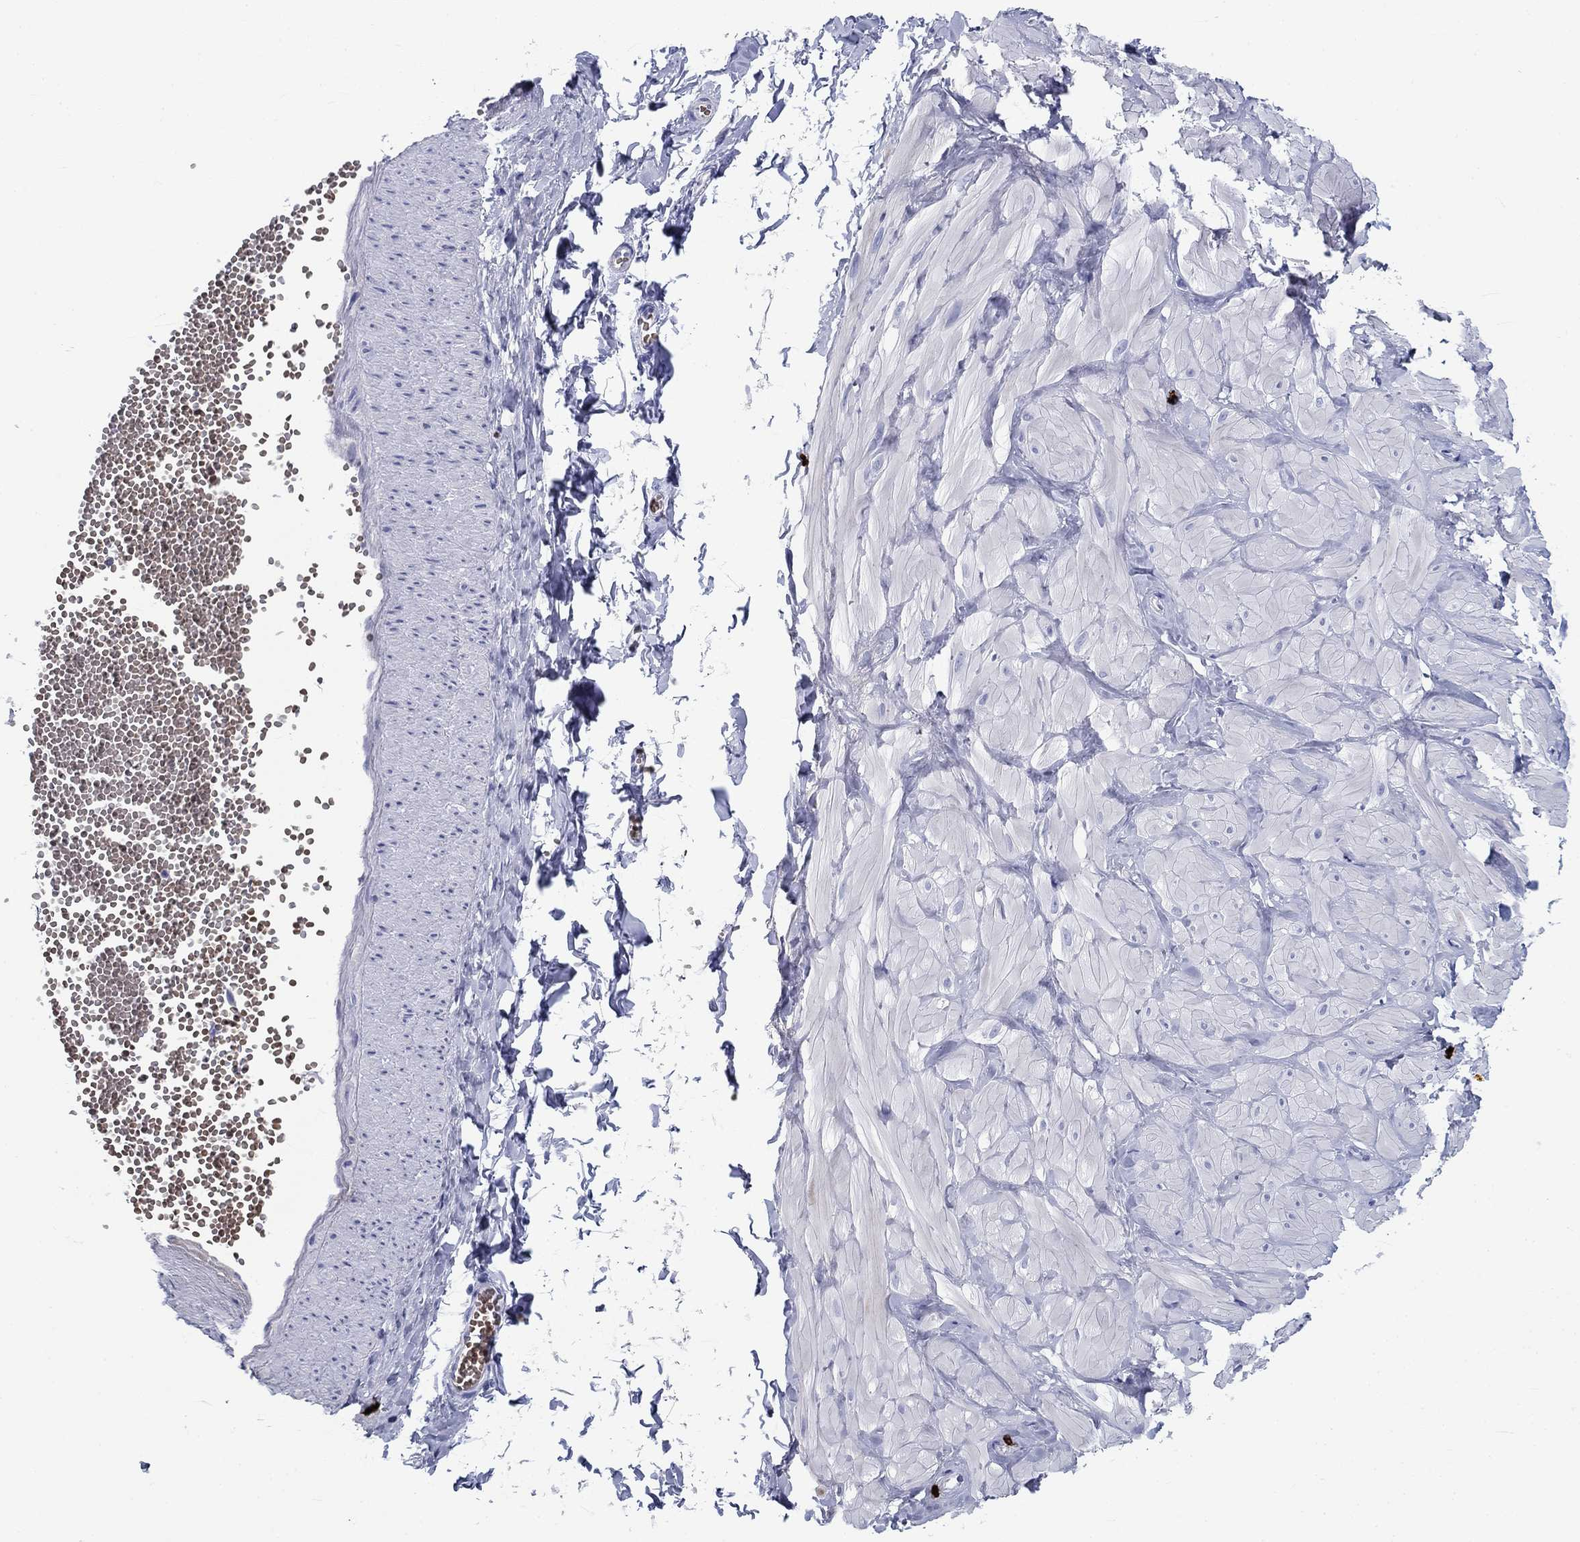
{"staining": {"intensity": "negative", "quantity": "none", "location": "none"}, "tissue": "adipose tissue", "cell_type": "Adipocytes", "image_type": "normal", "snomed": [{"axis": "morphology", "description": "Normal tissue, NOS"}, {"axis": "topography", "description": "Smooth muscle"}, {"axis": "topography", "description": "Peripheral nerve tissue"}], "caption": "Micrograph shows no significant protein expression in adipocytes of benign adipose tissue.", "gene": "CD40LG", "patient": {"sex": "male", "age": 22}}